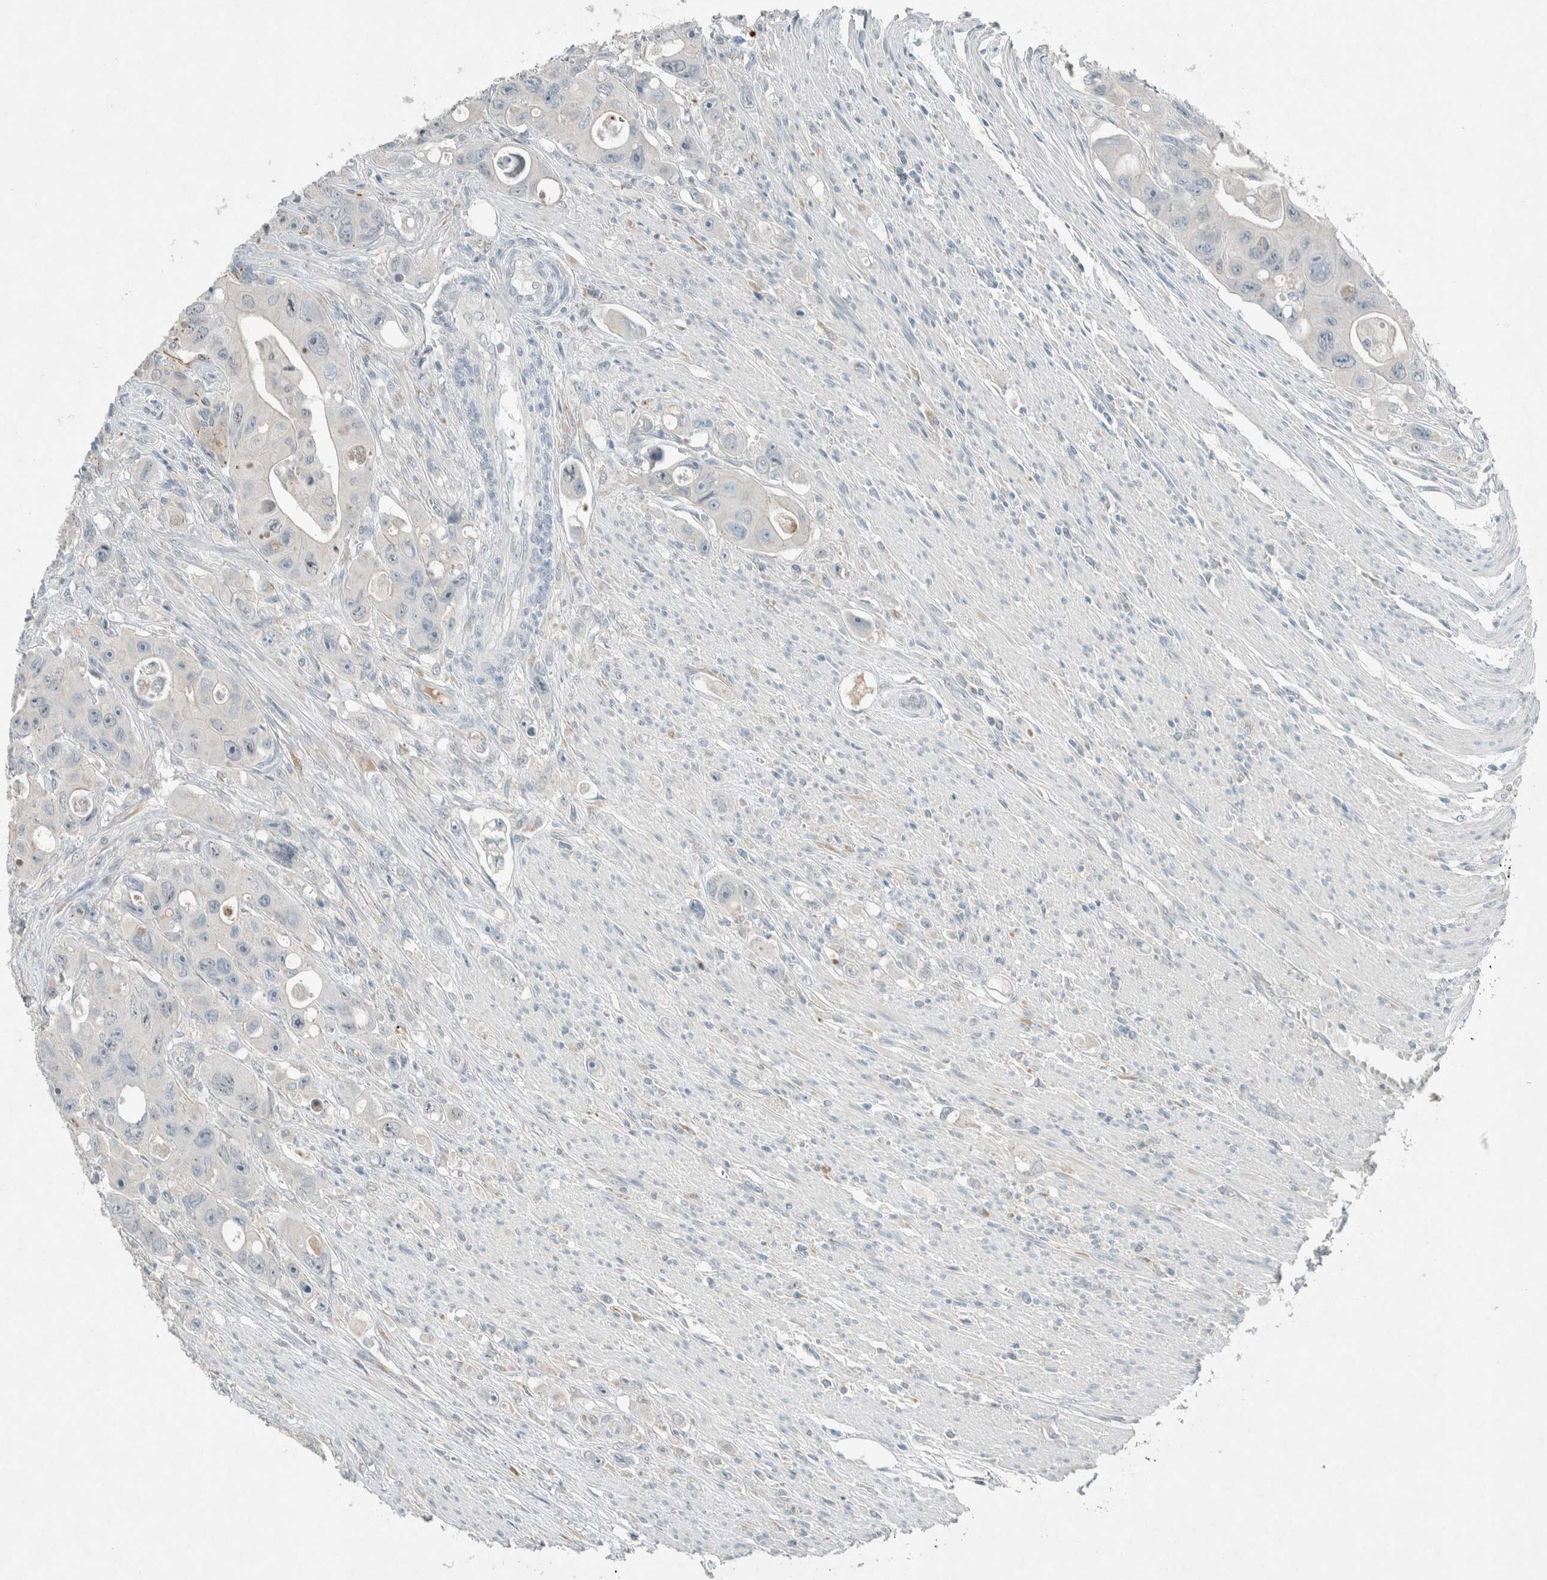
{"staining": {"intensity": "negative", "quantity": "none", "location": "none"}, "tissue": "colorectal cancer", "cell_type": "Tumor cells", "image_type": "cancer", "snomed": [{"axis": "morphology", "description": "Adenocarcinoma, NOS"}, {"axis": "topography", "description": "Colon"}], "caption": "Immunohistochemistry (IHC) photomicrograph of human colorectal adenocarcinoma stained for a protein (brown), which exhibits no staining in tumor cells.", "gene": "CERCAM", "patient": {"sex": "female", "age": 46}}